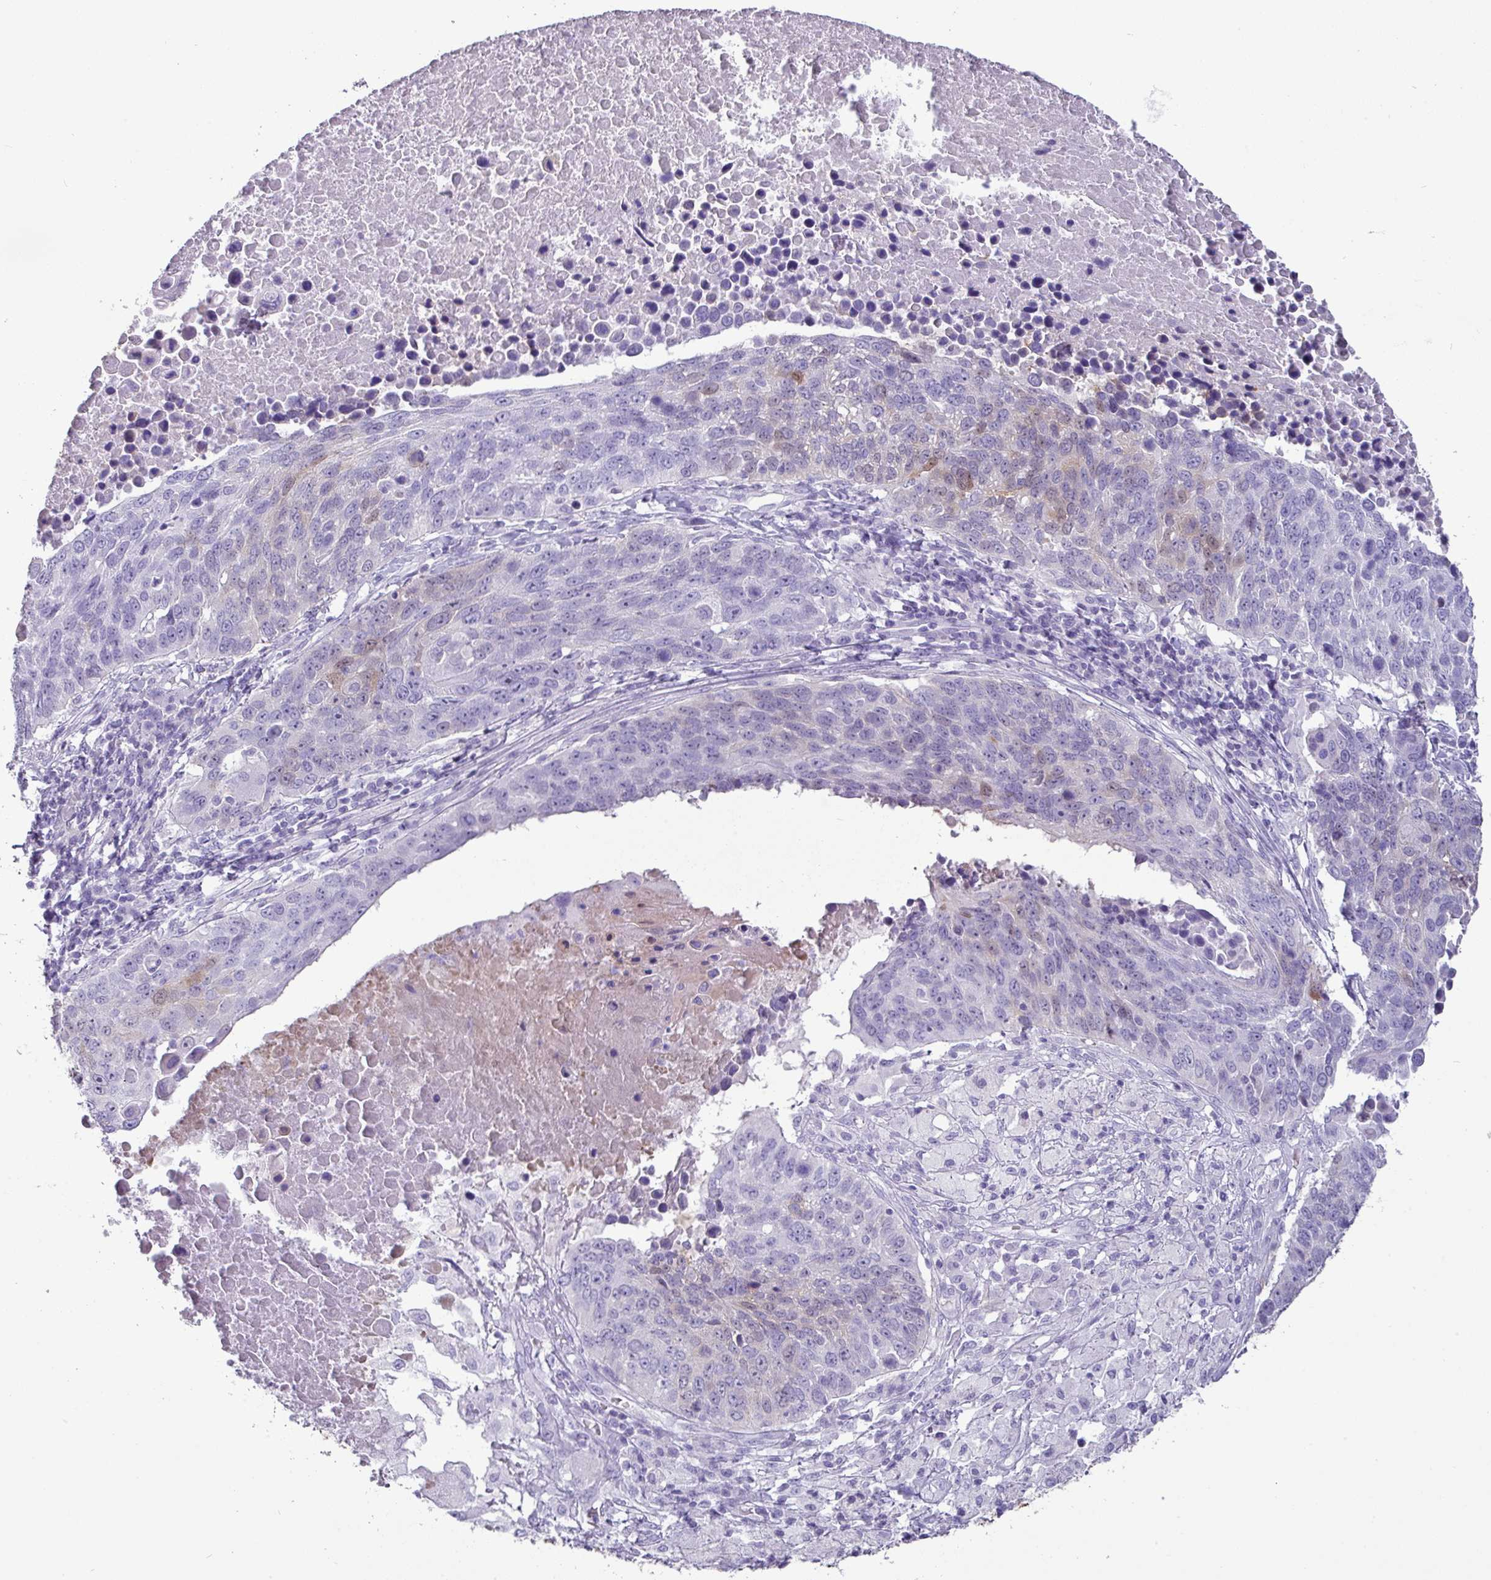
{"staining": {"intensity": "weak", "quantity": "<25%", "location": "cytoplasmic/membranous"}, "tissue": "lung cancer", "cell_type": "Tumor cells", "image_type": "cancer", "snomed": [{"axis": "morphology", "description": "Normal tissue, NOS"}, {"axis": "morphology", "description": "Squamous cell carcinoma, NOS"}, {"axis": "topography", "description": "Lymph node"}, {"axis": "topography", "description": "Lung"}], "caption": "This is a histopathology image of immunohistochemistry staining of squamous cell carcinoma (lung), which shows no expression in tumor cells.", "gene": "GSTA3", "patient": {"sex": "male", "age": 66}}